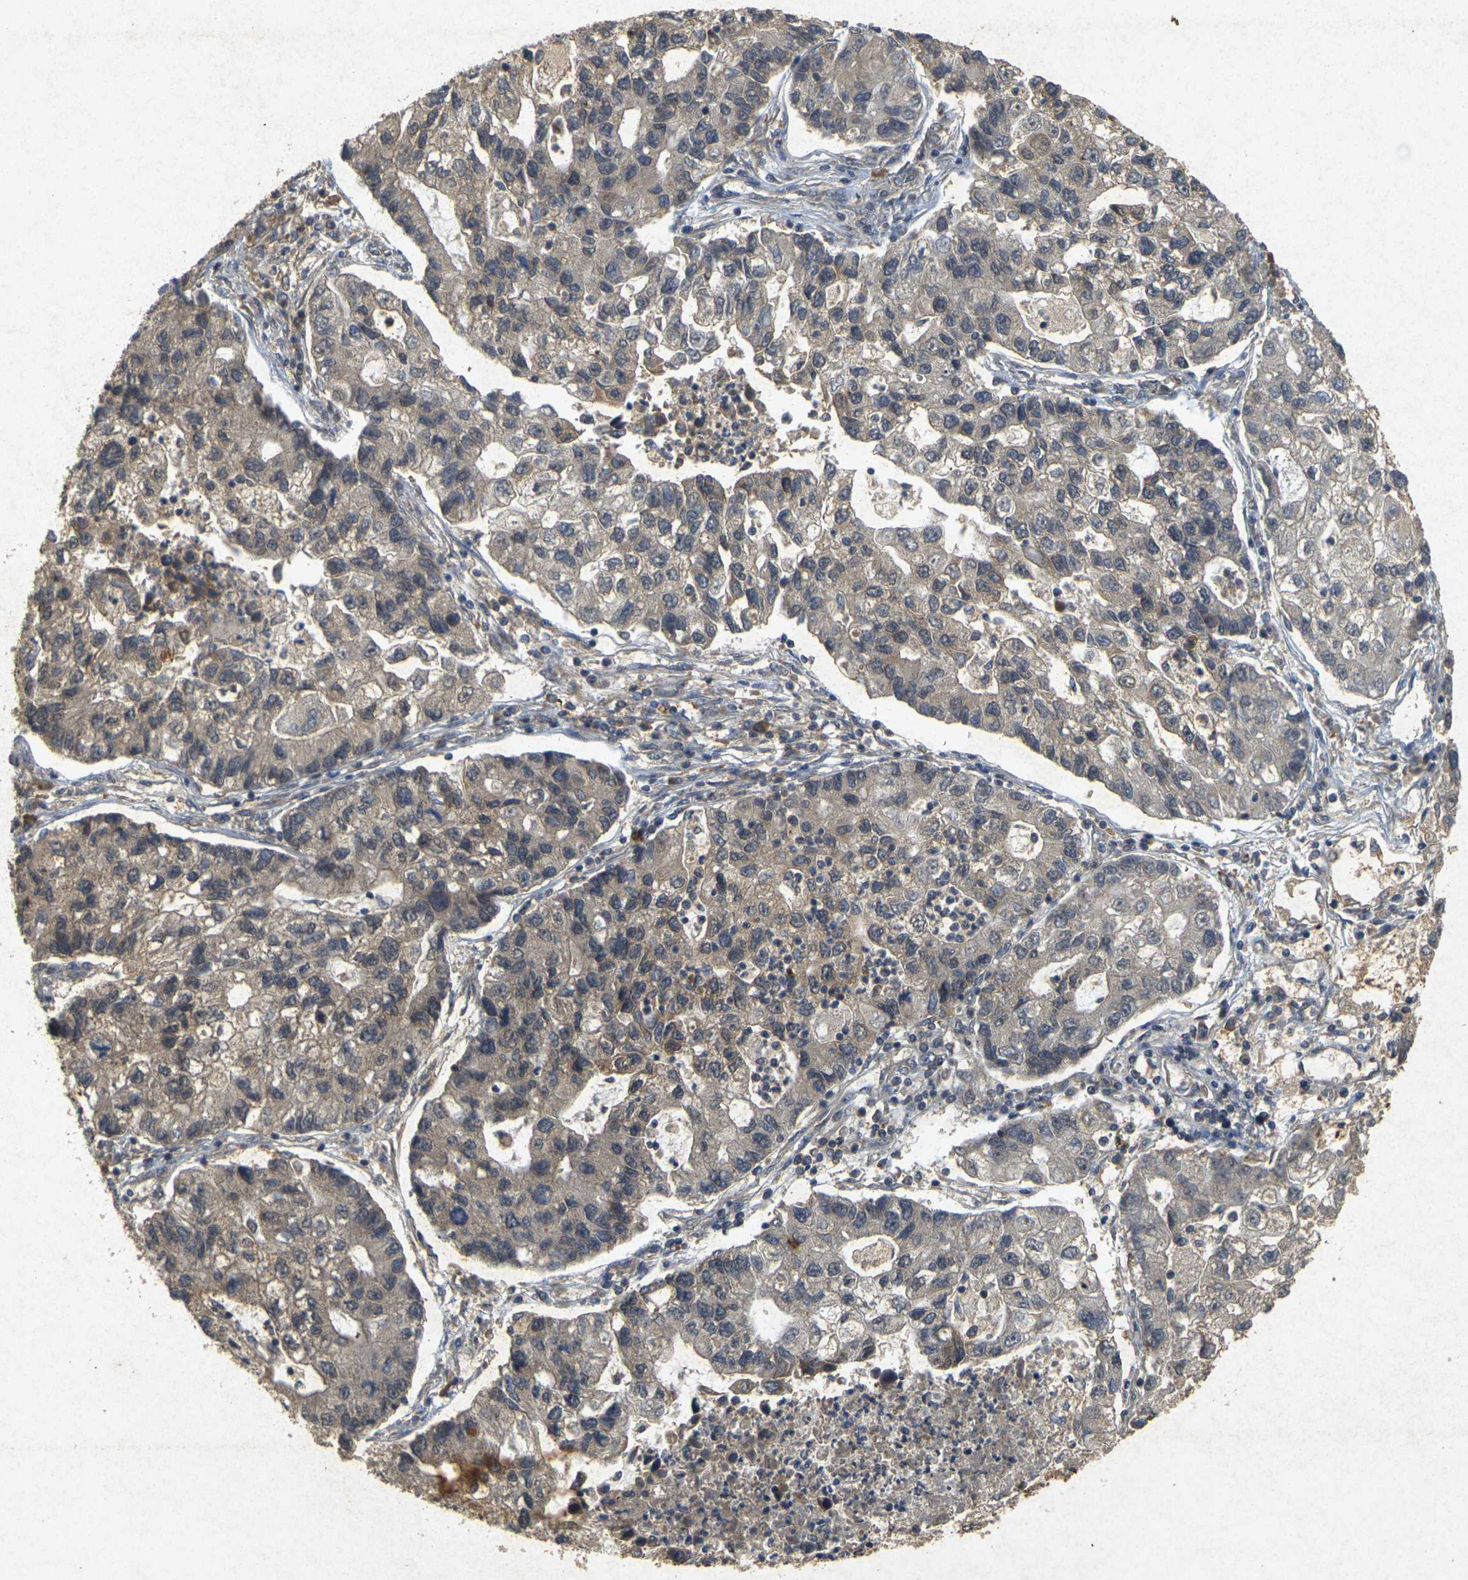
{"staining": {"intensity": "weak", "quantity": ">75%", "location": "cytoplasmic/membranous"}, "tissue": "lung cancer", "cell_type": "Tumor cells", "image_type": "cancer", "snomed": [{"axis": "morphology", "description": "Adenocarcinoma, NOS"}, {"axis": "topography", "description": "Lung"}], "caption": "Immunohistochemistry histopathology image of human lung cancer (adenocarcinoma) stained for a protein (brown), which shows low levels of weak cytoplasmic/membranous staining in approximately >75% of tumor cells.", "gene": "ERN1", "patient": {"sex": "female", "age": 51}}